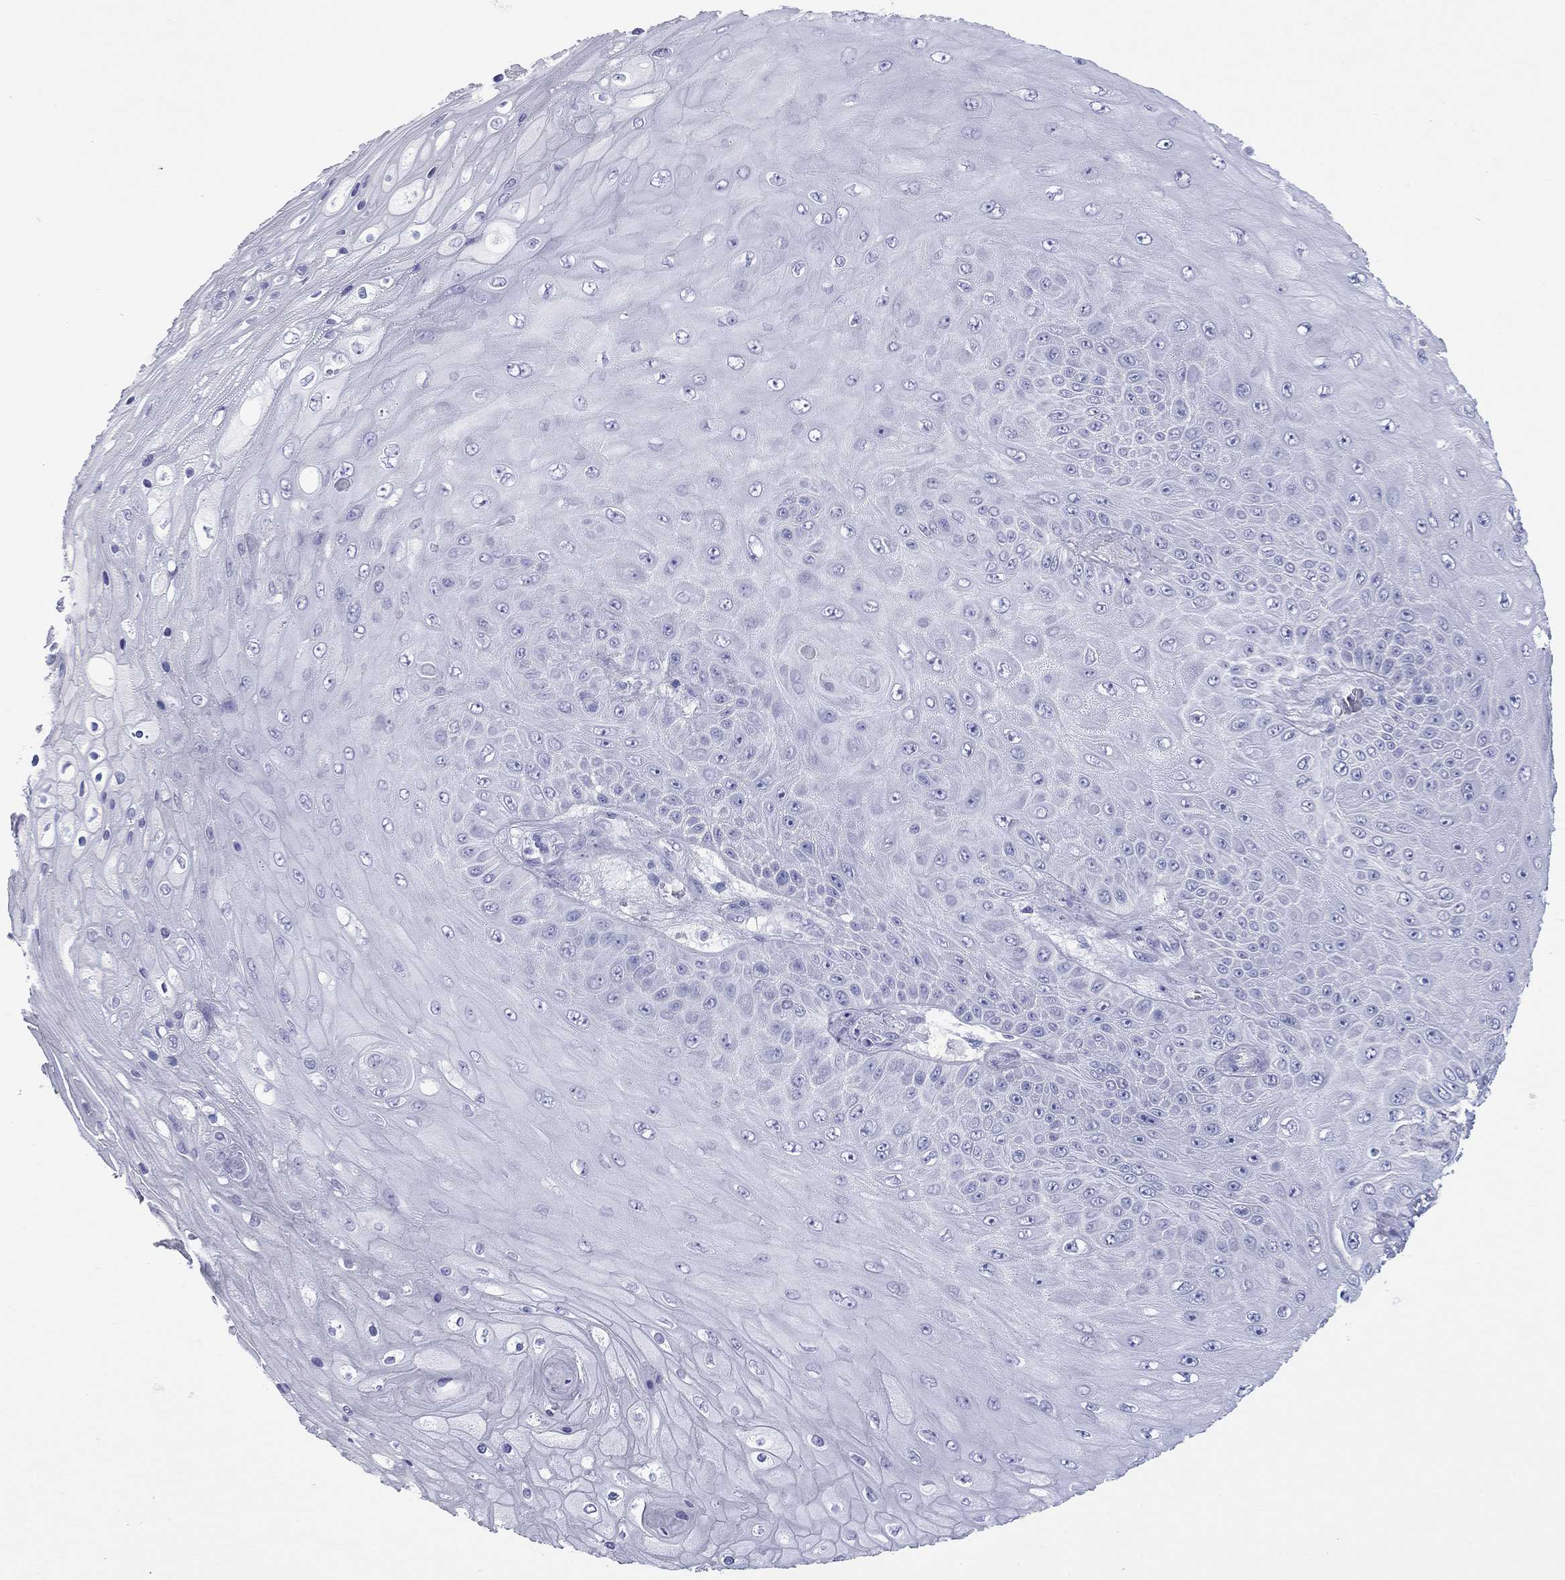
{"staining": {"intensity": "negative", "quantity": "none", "location": "none"}, "tissue": "skin cancer", "cell_type": "Tumor cells", "image_type": "cancer", "snomed": [{"axis": "morphology", "description": "Squamous cell carcinoma, NOS"}, {"axis": "topography", "description": "Skin"}], "caption": "Squamous cell carcinoma (skin) was stained to show a protein in brown. There is no significant expression in tumor cells.", "gene": "ACTL7B", "patient": {"sex": "male", "age": 62}}